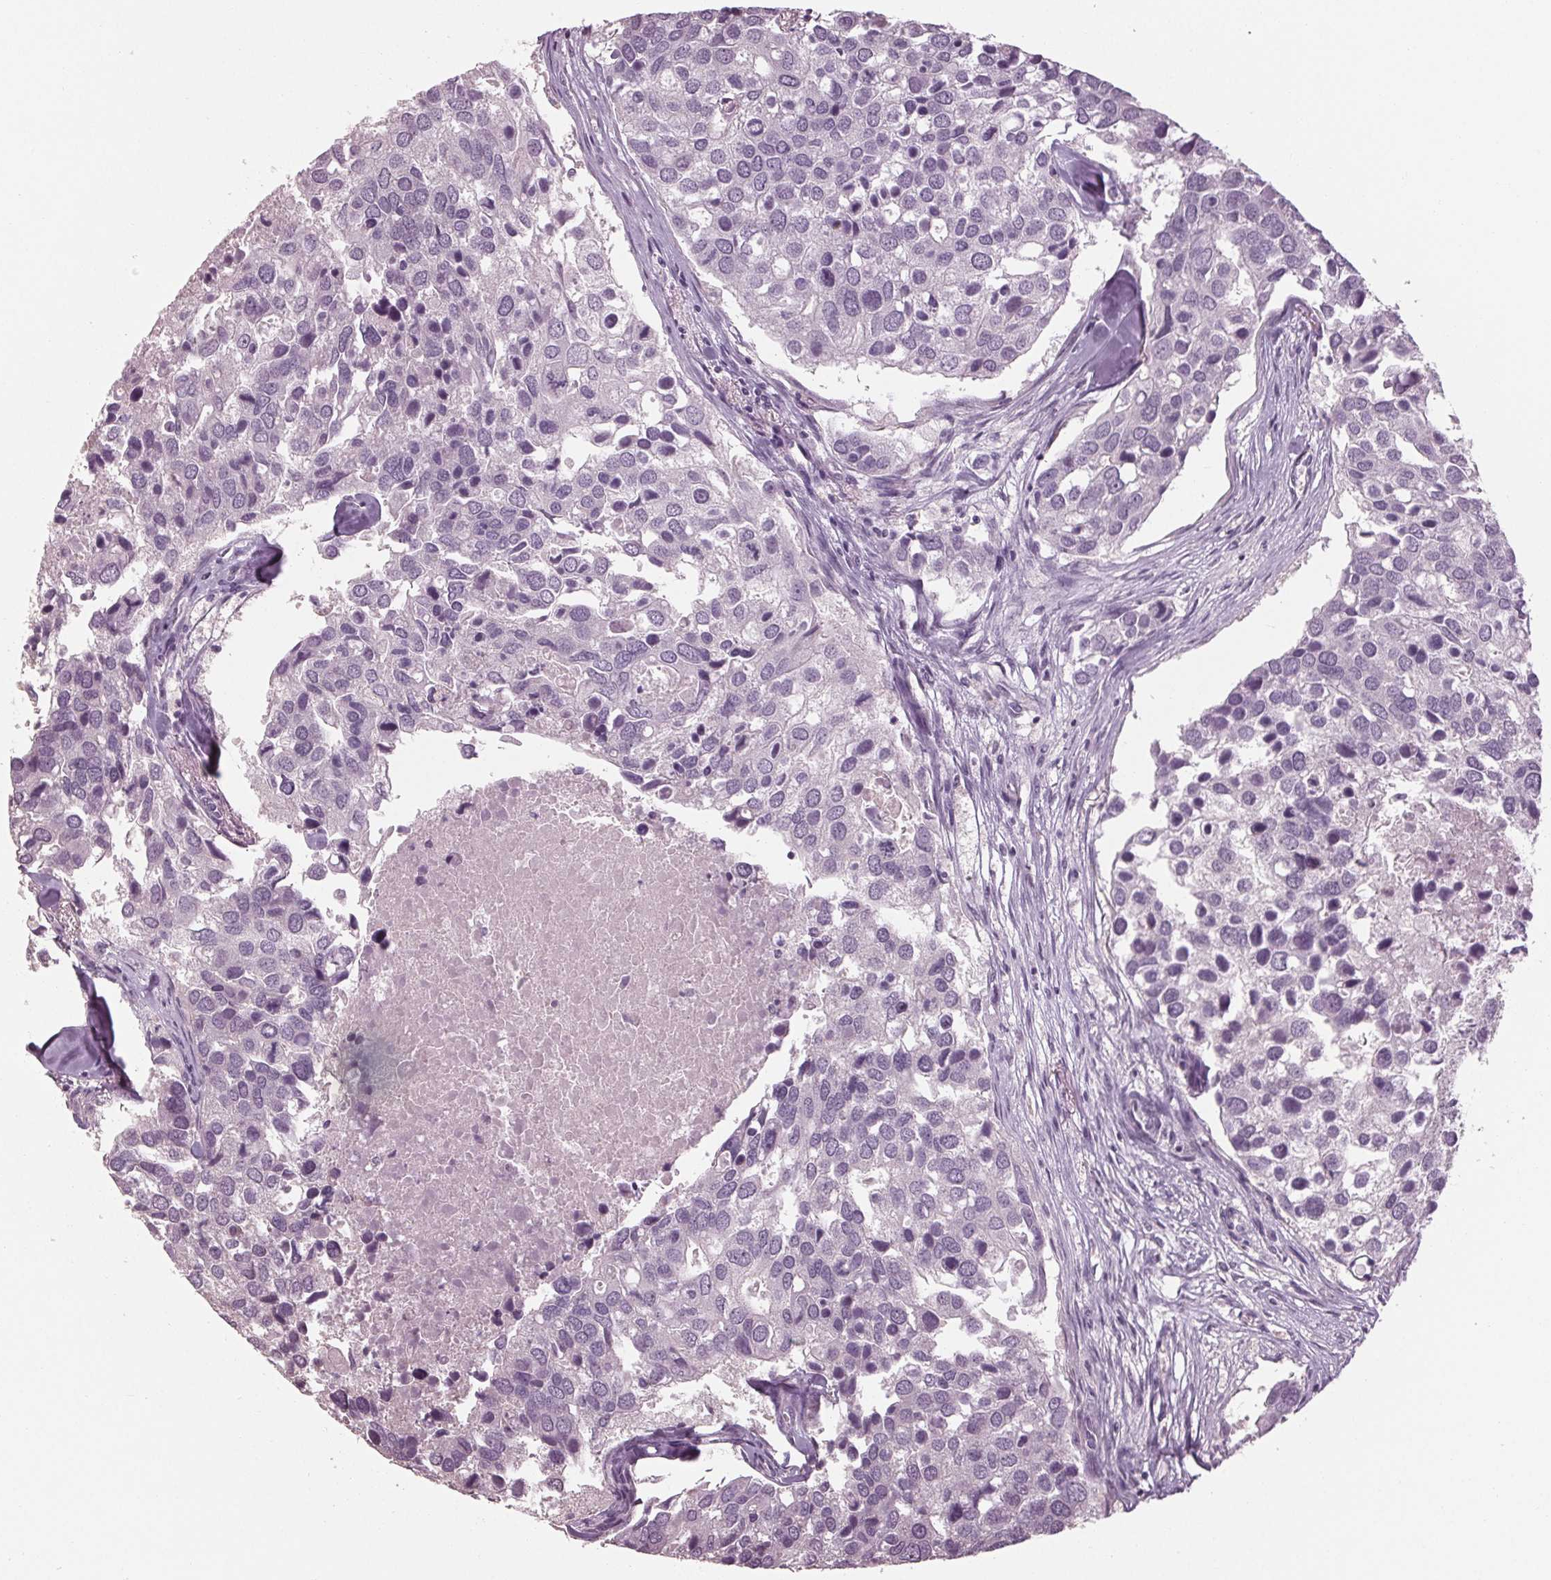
{"staining": {"intensity": "negative", "quantity": "none", "location": "none"}, "tissue": "breast cancer", "cell_type": "Tumor cells", "image_type": "cancer", "snomed": [{"axis": "morphology", "description": "Duct carcinoma"}, {"axis": "topography", "description": "Breast"}], "caption": "The image reveals no staining of tumor cells in breast cancer (infiltrating ductal carcinoma).", "gene": "TNNC2", "patient": {"sex": "female", "age": 83}}